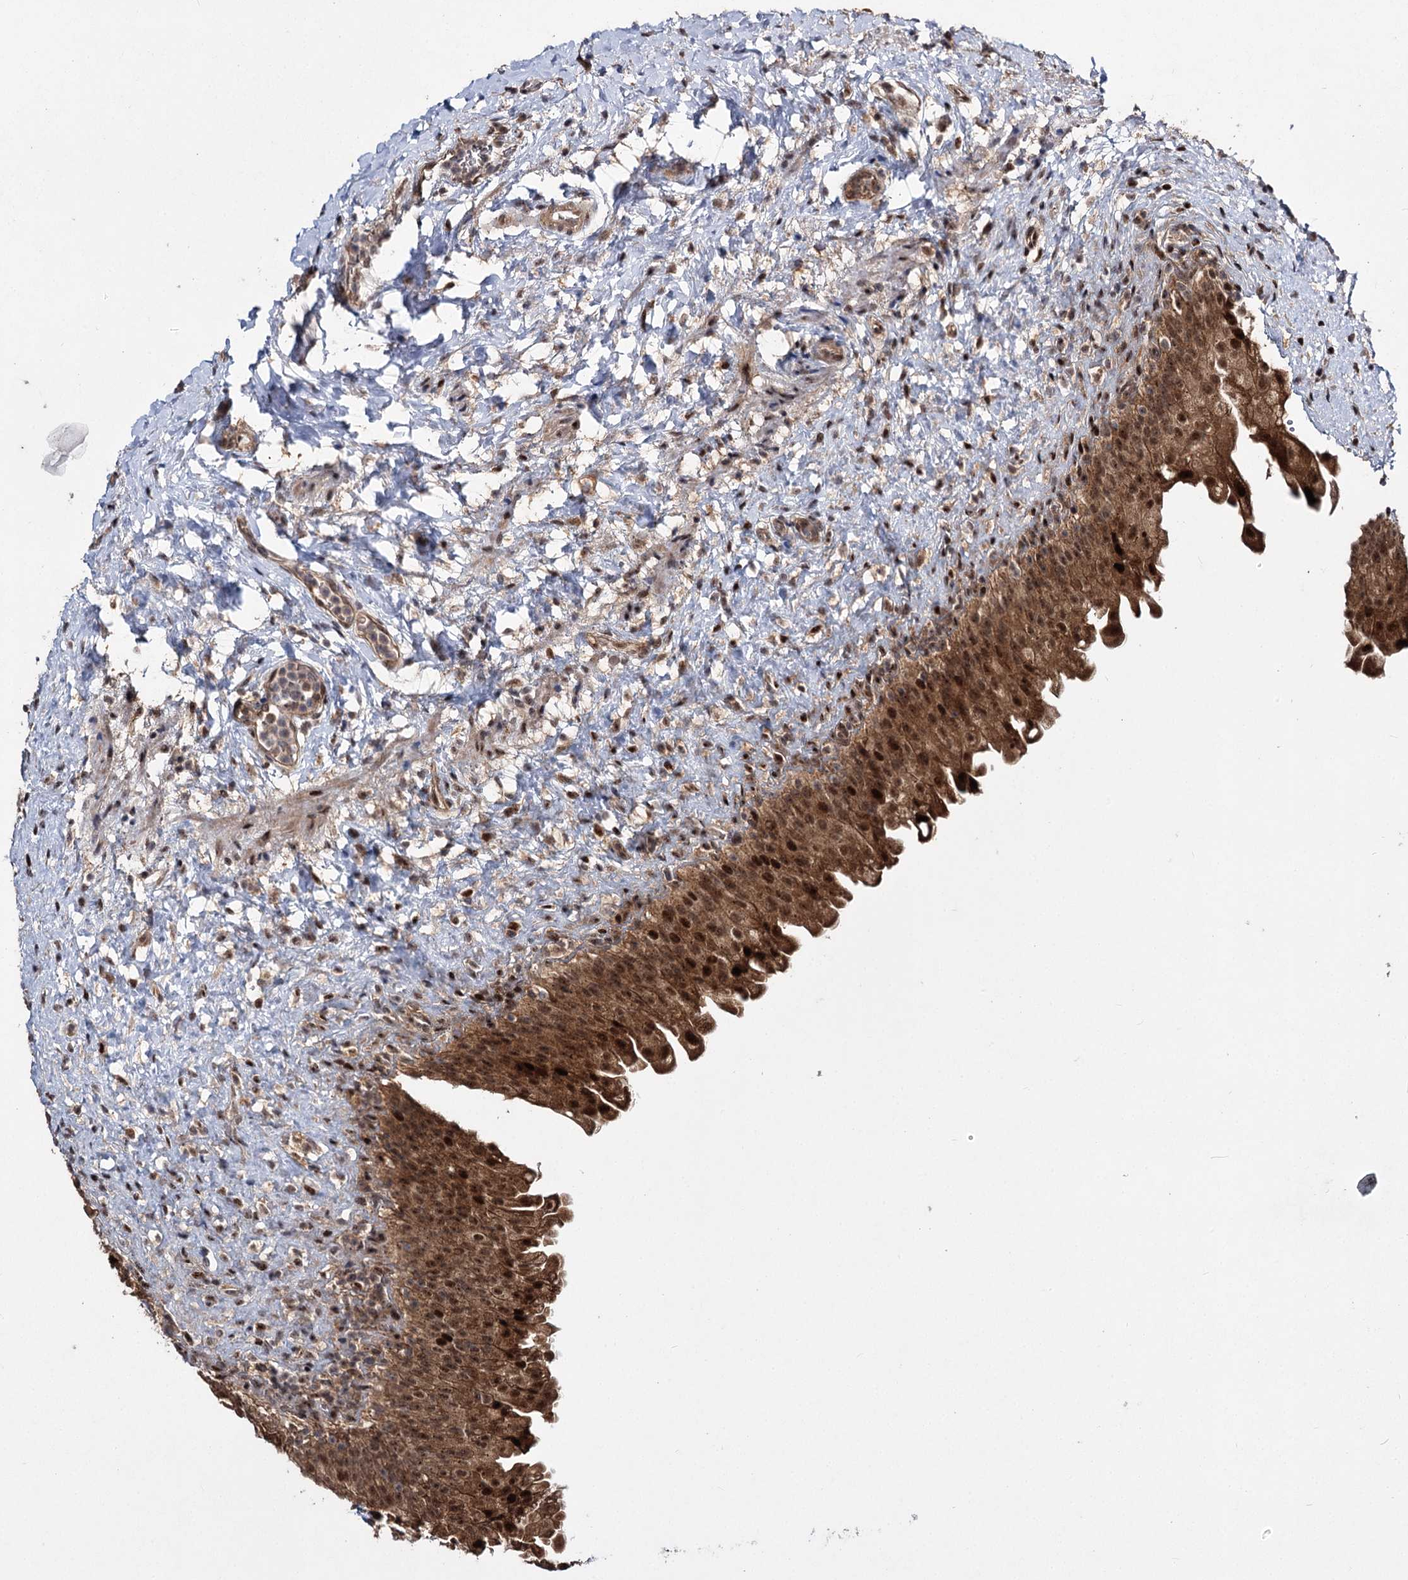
{"staining": {"intensity": "strong", "quantity": ">75%", "location": "cytoplasmic/membranous,nuclear"}, "tissue": "urinary bladder", "cell_type": "Urothelial cells", "image_type": "normal", "snomed": [{"axis": "morphology", "description": "Normal tissue, NOS"}, {"axis": "topography", "description": "Urinary bladder"}], "caption": "A high-resolution histopathology image shows immunohistochemistry (IHC) staining of benign urinary bladder, which displays strong cytoplasmic/membranous,nuclear staining in approximately >75% of urothelial cells.", "gene": "MKNK2", "patient": {"sex": "female", "age": 27}}